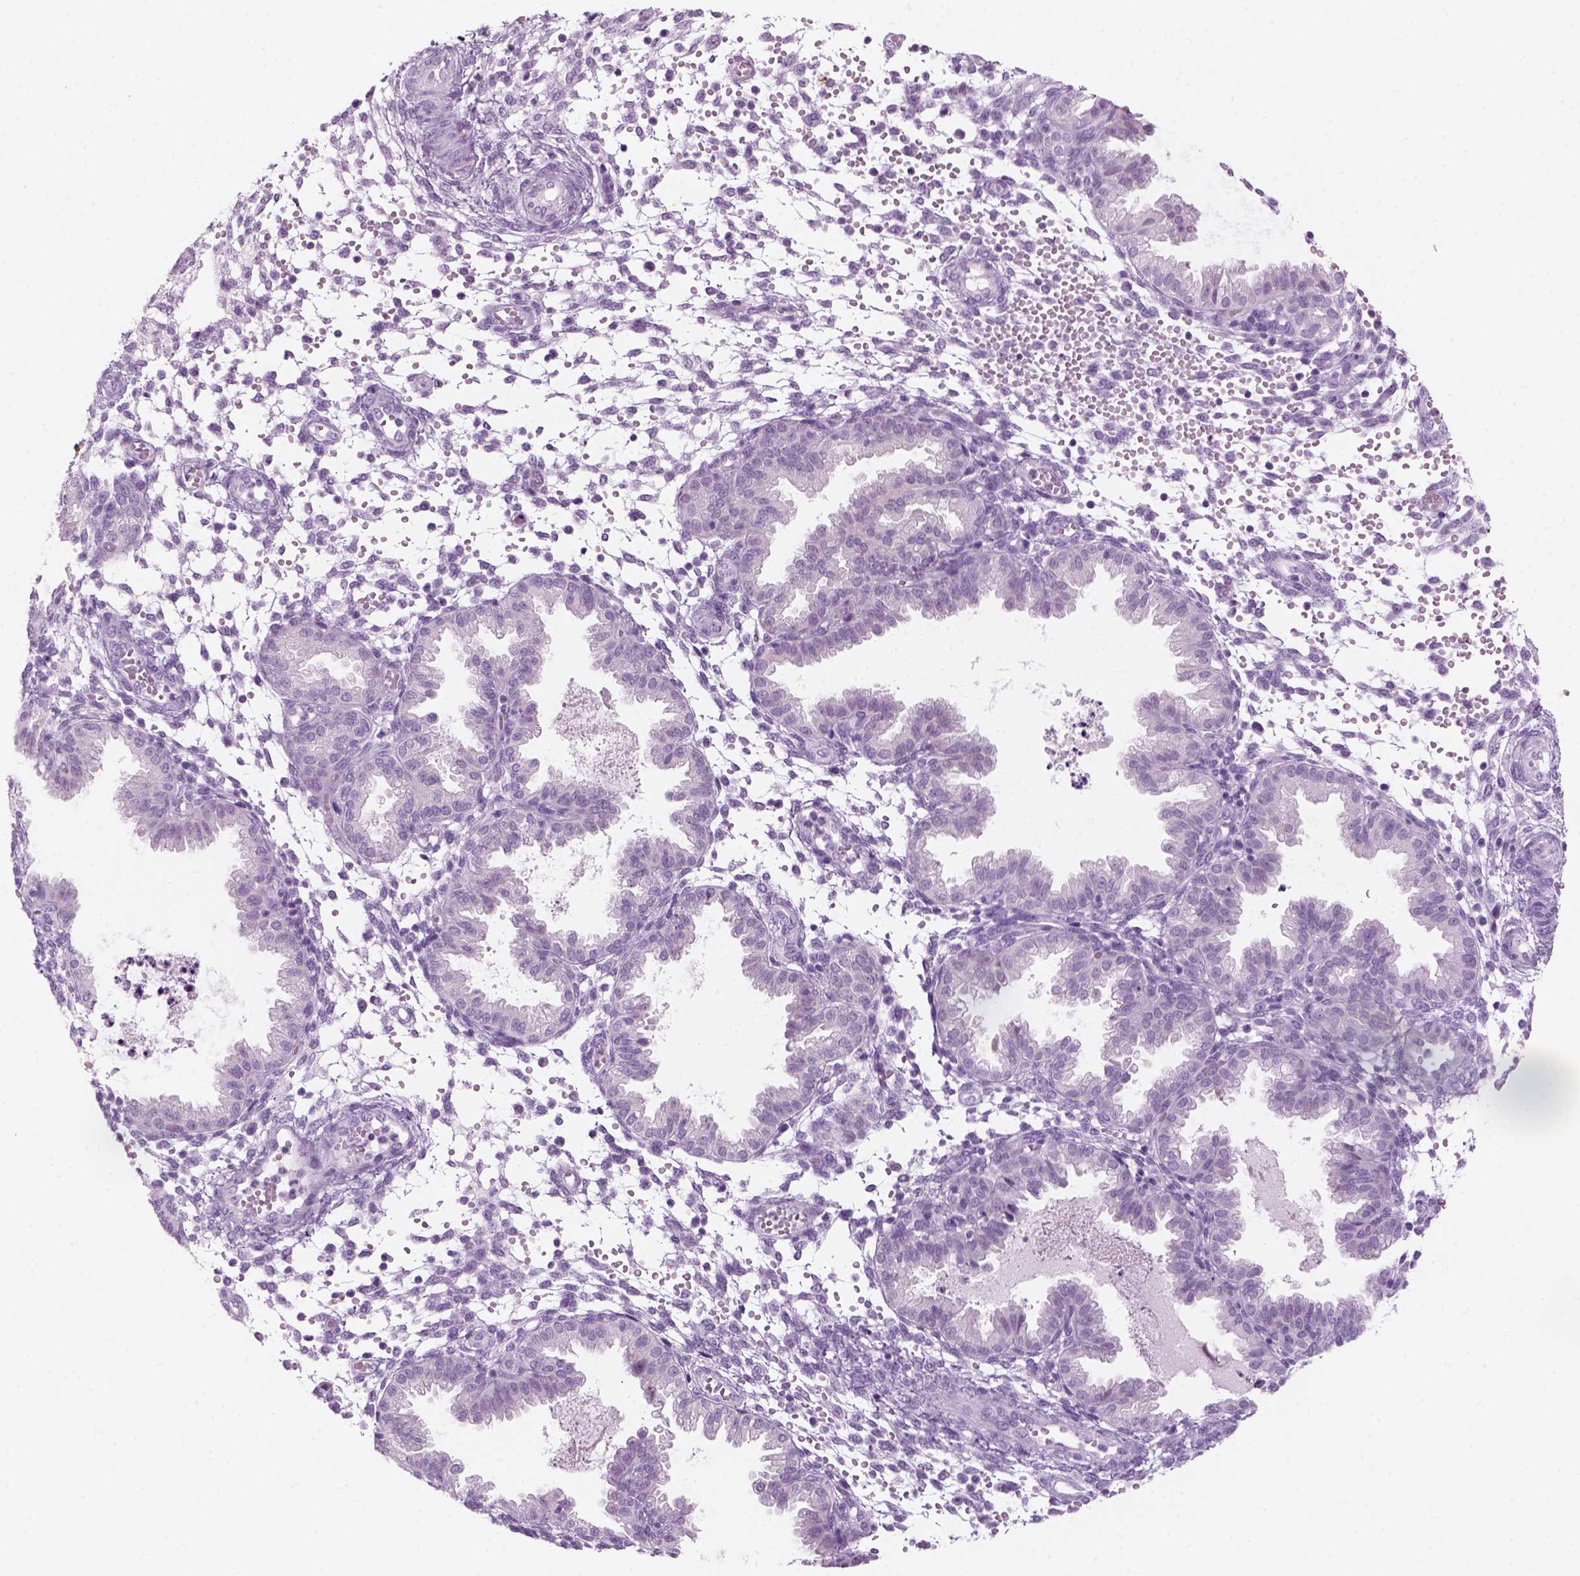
{"staining": {"intensity": "negative", "quantity": "none", "location": "none"}, "tissue": "endometrium", "cell_type": "Cells in endometrial stroma", "image_type": "normal", "snomed": [{"axis": "morphology", "description": "Normal tissue, NOS"}, {"axis": "topography", "description": "Endometrium"}], "caption": "Unremarkable endometrium was stained to show a protein in brown. There is no significant positivity in cells in endometrial stroma. Nuclei are stained in blue.", "gene": "KRTAP11", "patient": {"sex": "female", "age": 33}}